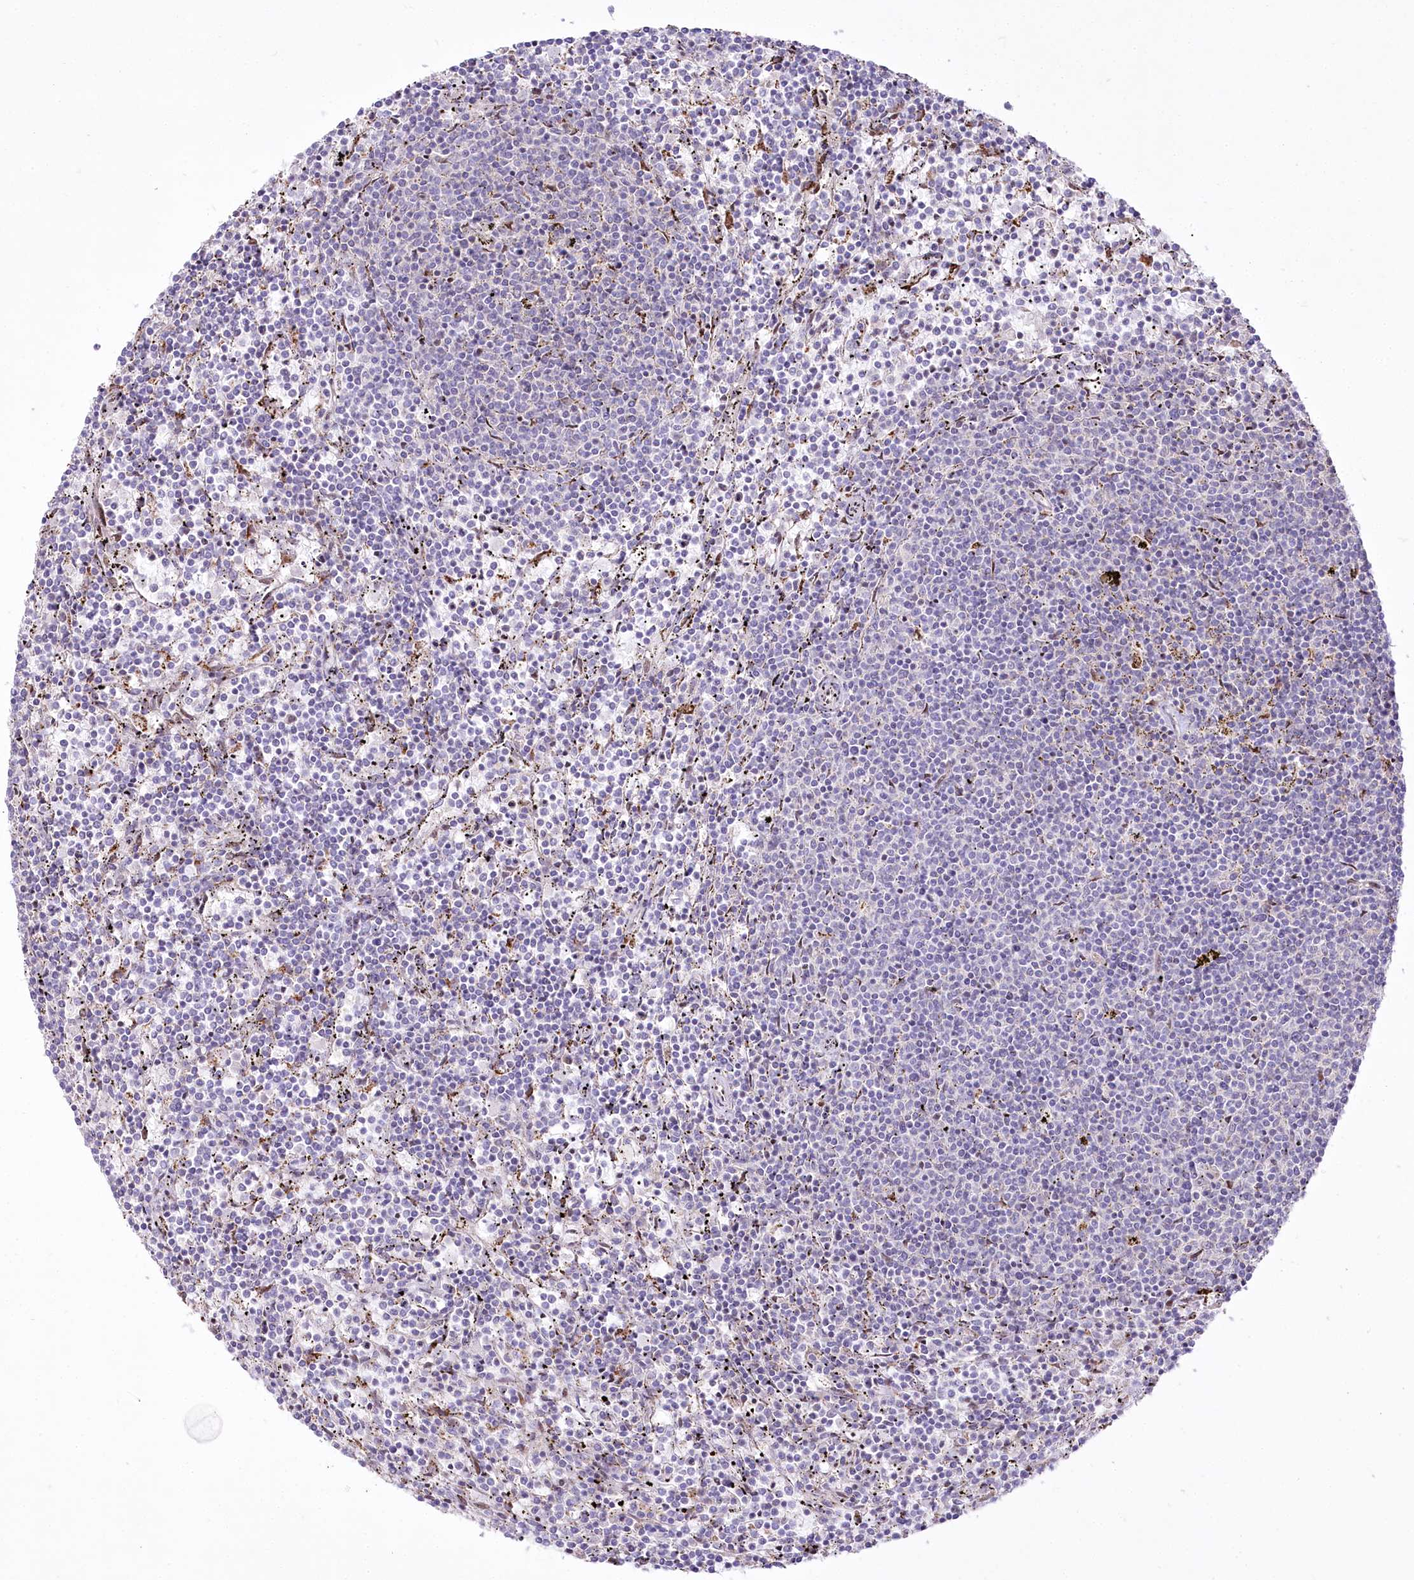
{"staining": {"intensity": "negative", "quantity": "none", "location": "none"}, "tissue": "lymphoma", "cell_type": "Tumor cells", "image_type": "cancer", "snomed": [{"axis": "morphology", "description": "Malignant lymphoma, non-Hodgkin's type, Low grade"}, {"axis": "topography", "description": "Spleen"}], "caption": "Immunohistochemistry of human malignant lymphoma, non-Hodgkin's type (low-grade) shows no expression in tumor cells. (DAB (3,3'-diaminobenzidine) immunohistochemistry (IHC), high magnification).", "gene": "CEP164", "patient": {"sex": "female", "age": 50}}